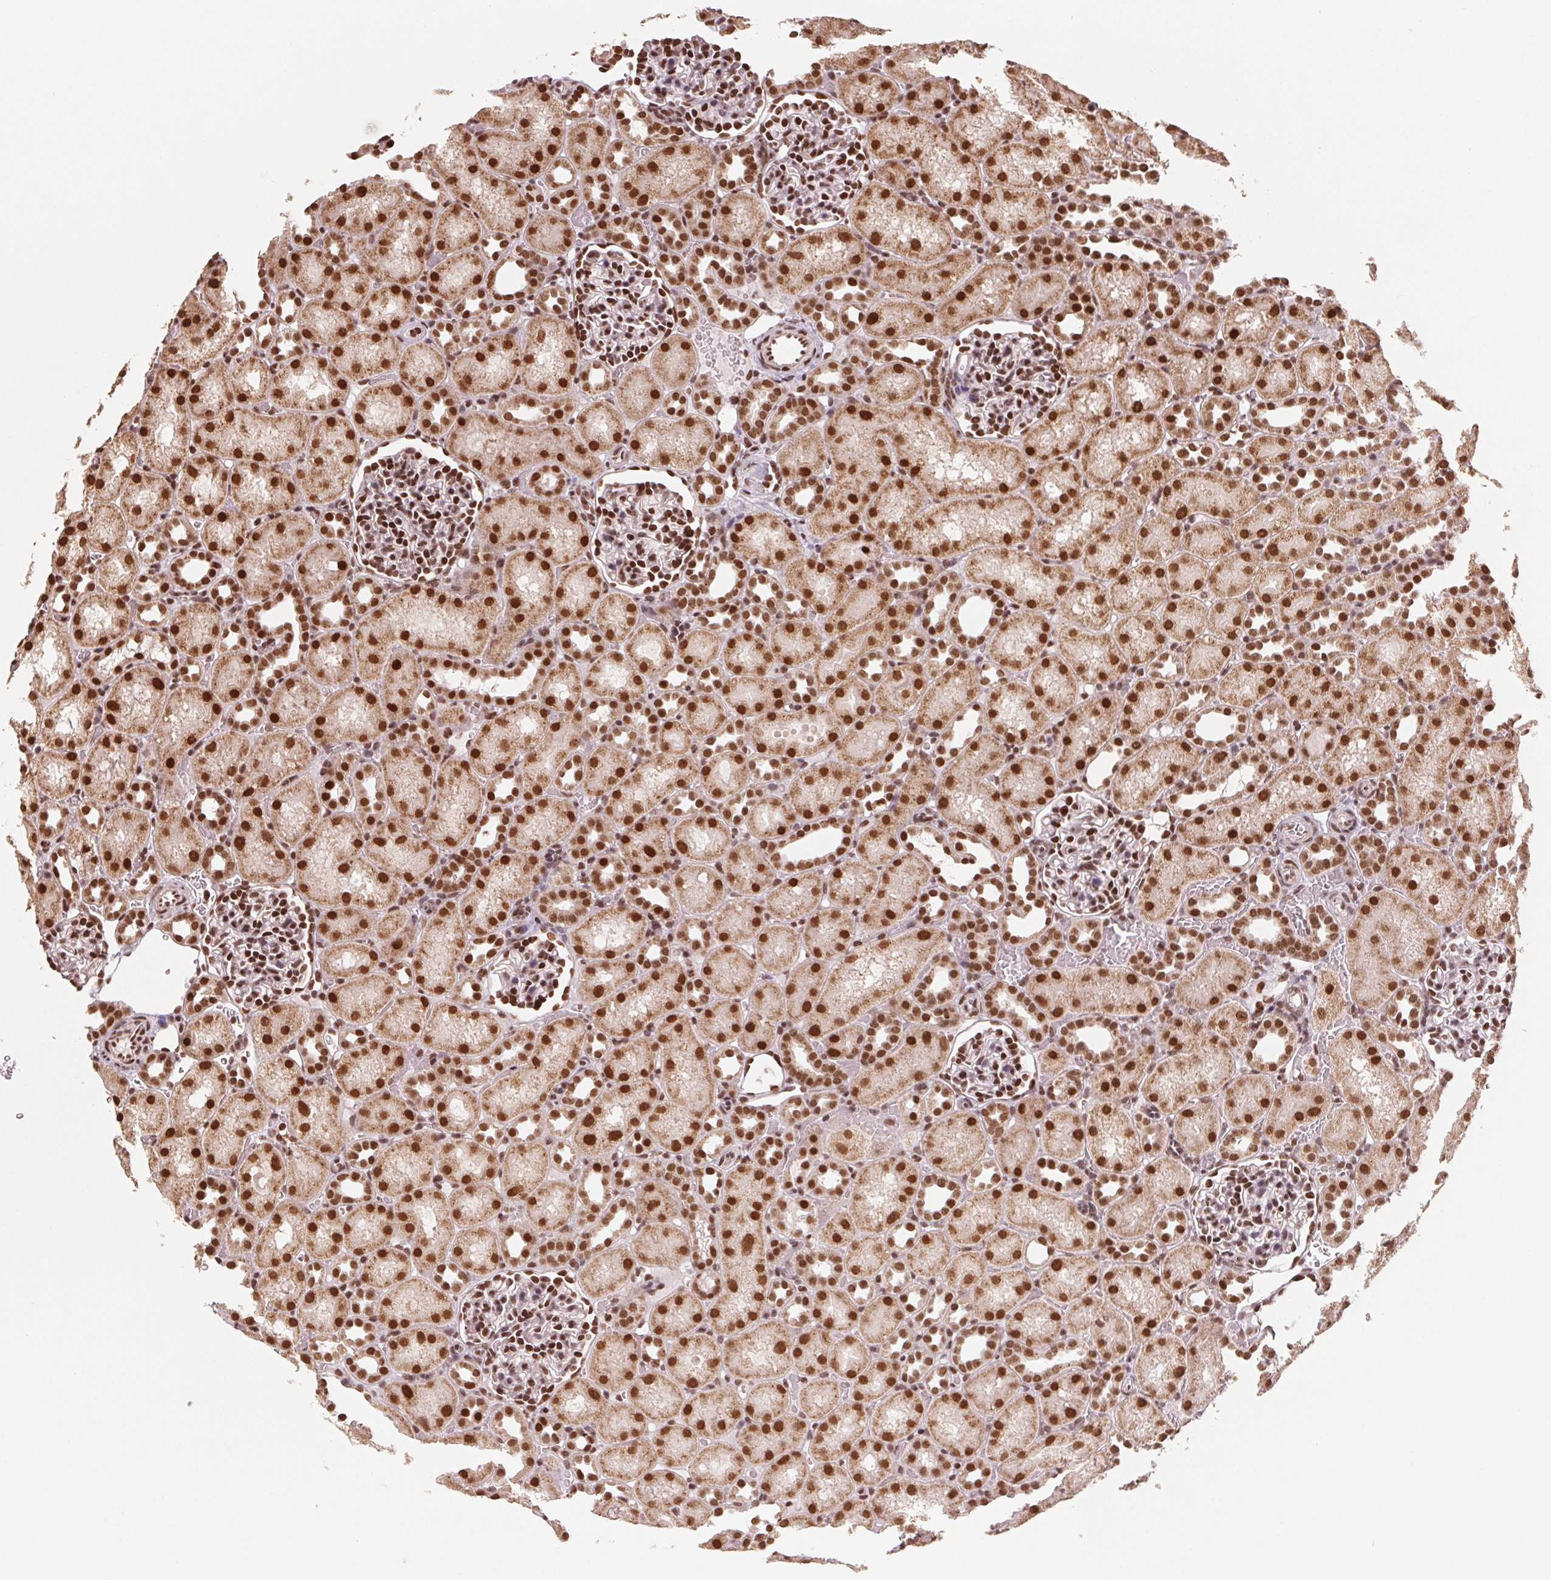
{"staining": {"intensity": "strong", "quantity": ">75%", "location": "nuclear"}, "tissue": "kidney", "cell_type": "Cells in glomeruli", "image_type": "normal", "snomed": [{"axis": "morphology", "description": "Normal tissue, NOS"}, {"axis": "topography", "description": "Kidney"}], "caption": "Immunohistochemistry (IHC) micrograph of normal human kidney stained for a protein (brown), which shows high levels of strong nuclear expression in about >75% of cells in glomeruli.", "gene": "TOPORS", "patient": {"sex": "male", "age": 1}}